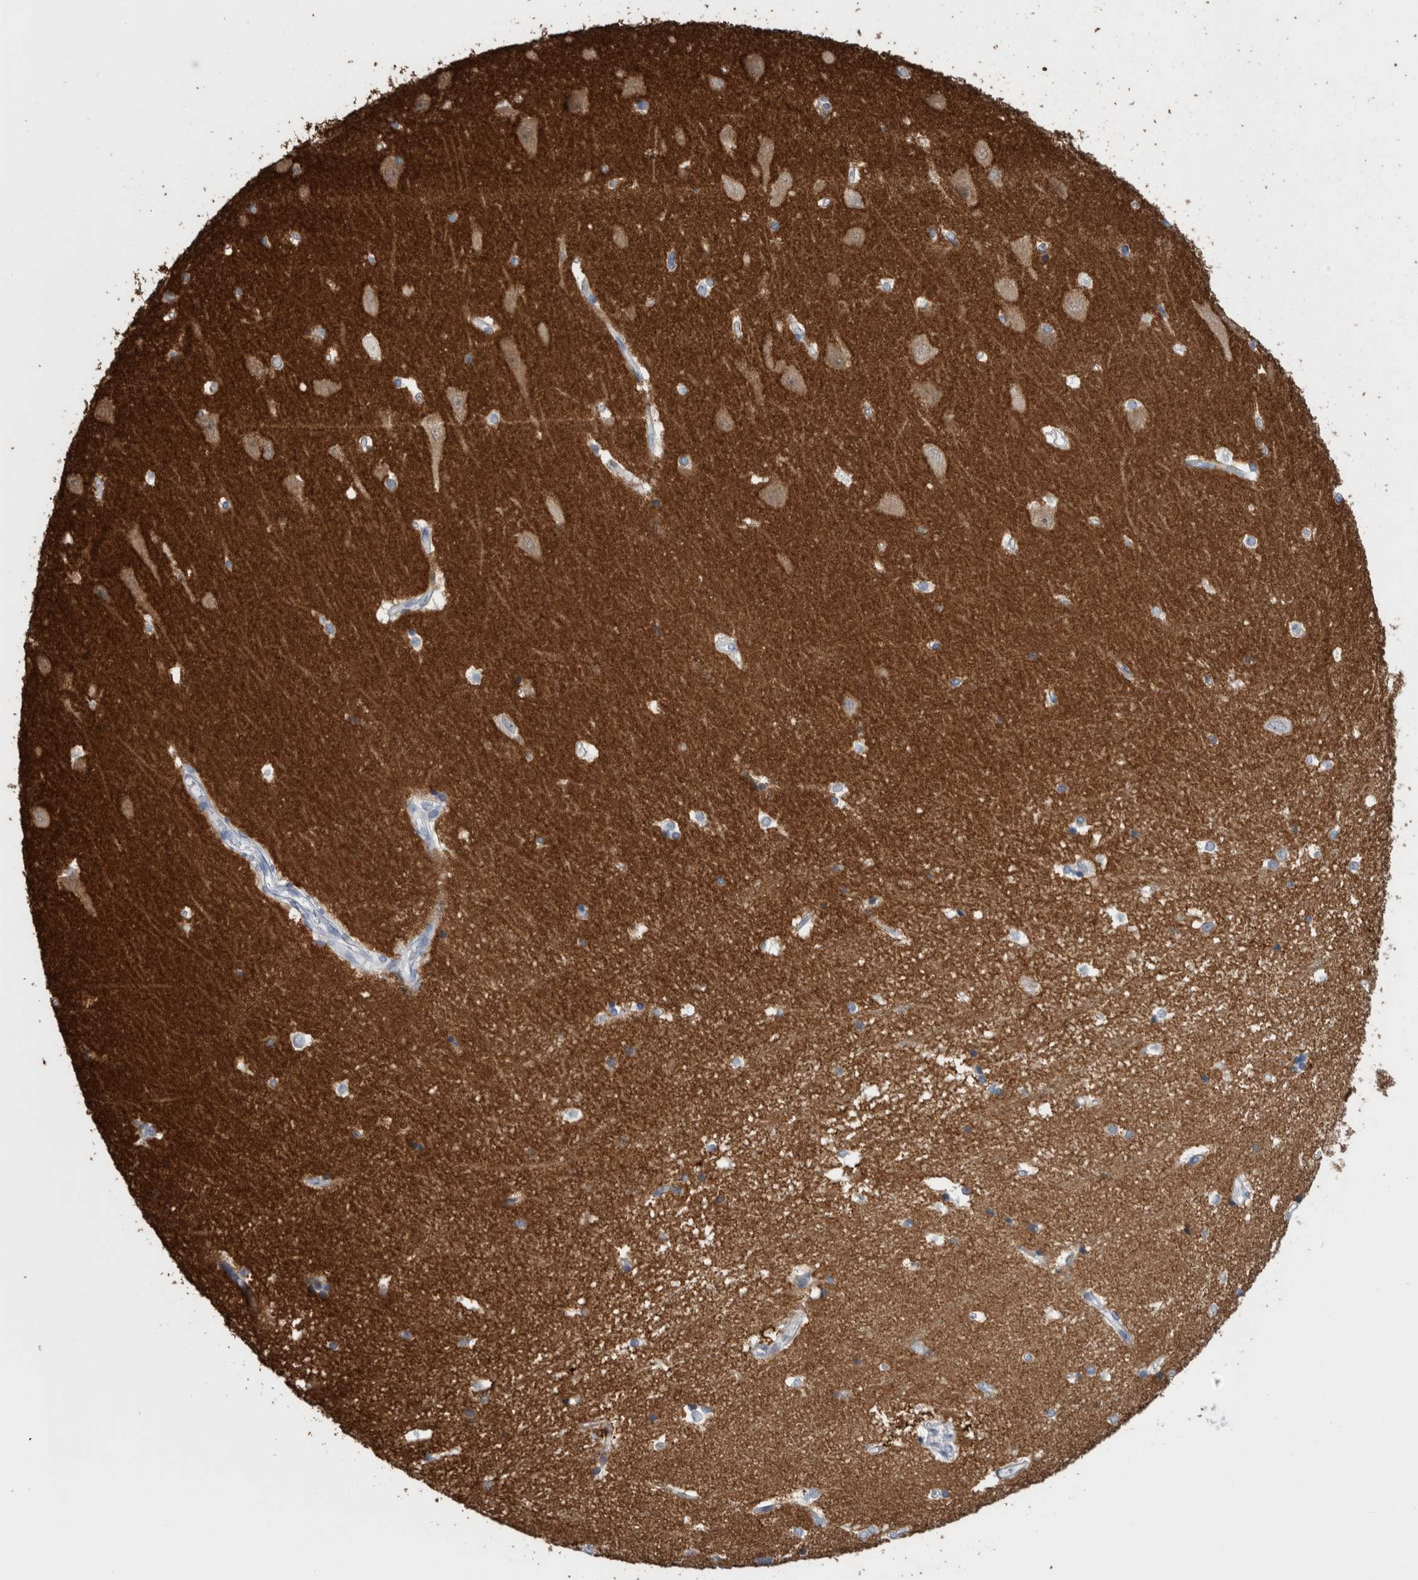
{"staining": {"intensity": "moderate", "quantity": "<25%", "location": "cytoplasmic/membranous"}, "tissue": "hippocampus", "cell_type": "Glial cells", "image_type": "normal", "snomed": [{"axis": "morphology", "description": "Normal tissue, NOS"}, {"axis": "topography", "description": "Hippocampus"}], "caption": "There is low levels of moderate cytoplasmic/membranous expression in glial cells of unremarkable hippocampus, as demonstrated by immunohistochemical staining (brown color).", "gene": "SH3GL2", "patient": {"sex": "male", "age": 45}}